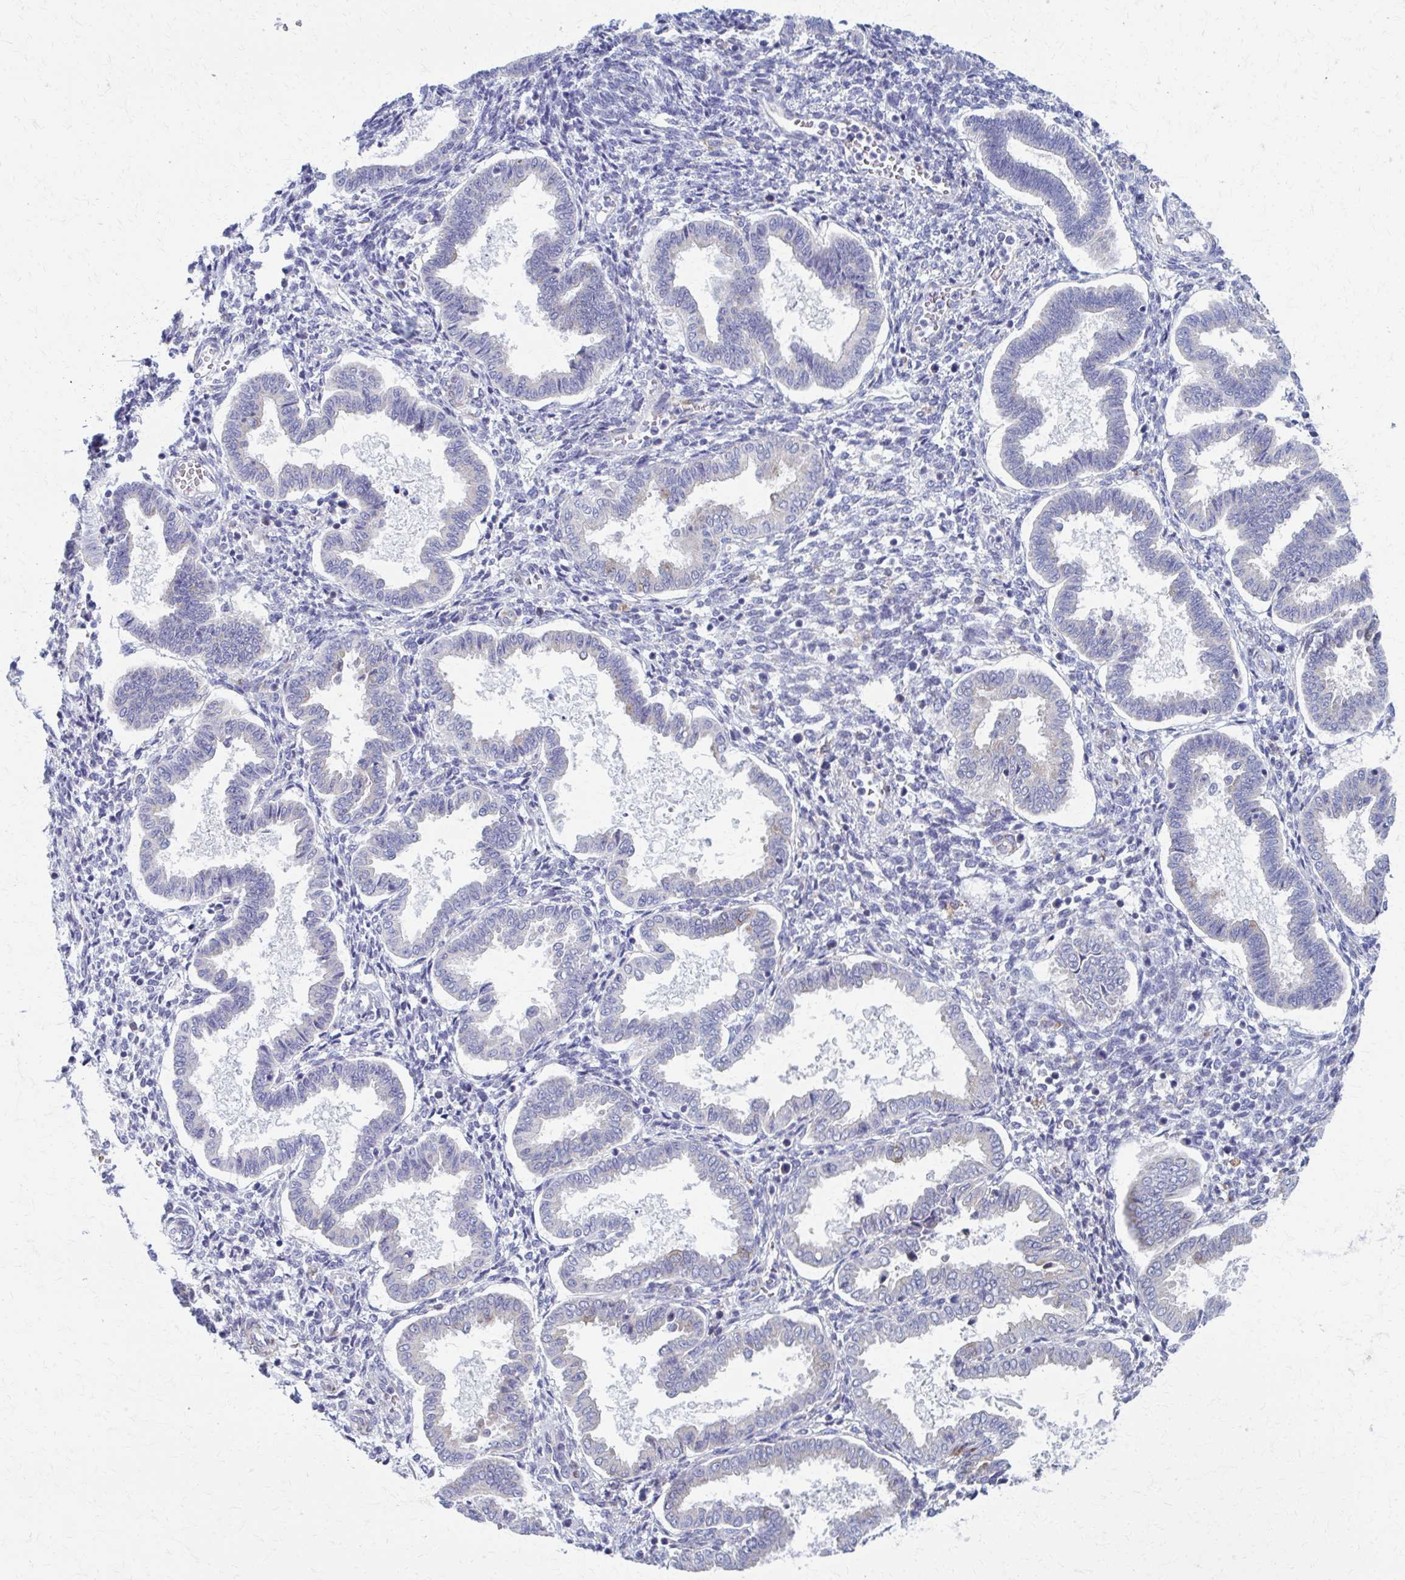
{"staining": {"intensity": "negative", "quantity": "none", "location": "none"}, "tissue": "endometrium", "cell_type": "Cells in endometrial stroma", "image_type": "normal", "snomed": [{"axis": "morphology", "description": "Normal tissue, NOS"}, {"axis": "topography", "description": "Endometrium"}], "caption": "Endometrium stained for a protein using immunohistochemistry (IHC) displays no staining cells in endometrial stroma.", "gene": "SPATS2L", "patient": {"sex": "female", "age": 24}}